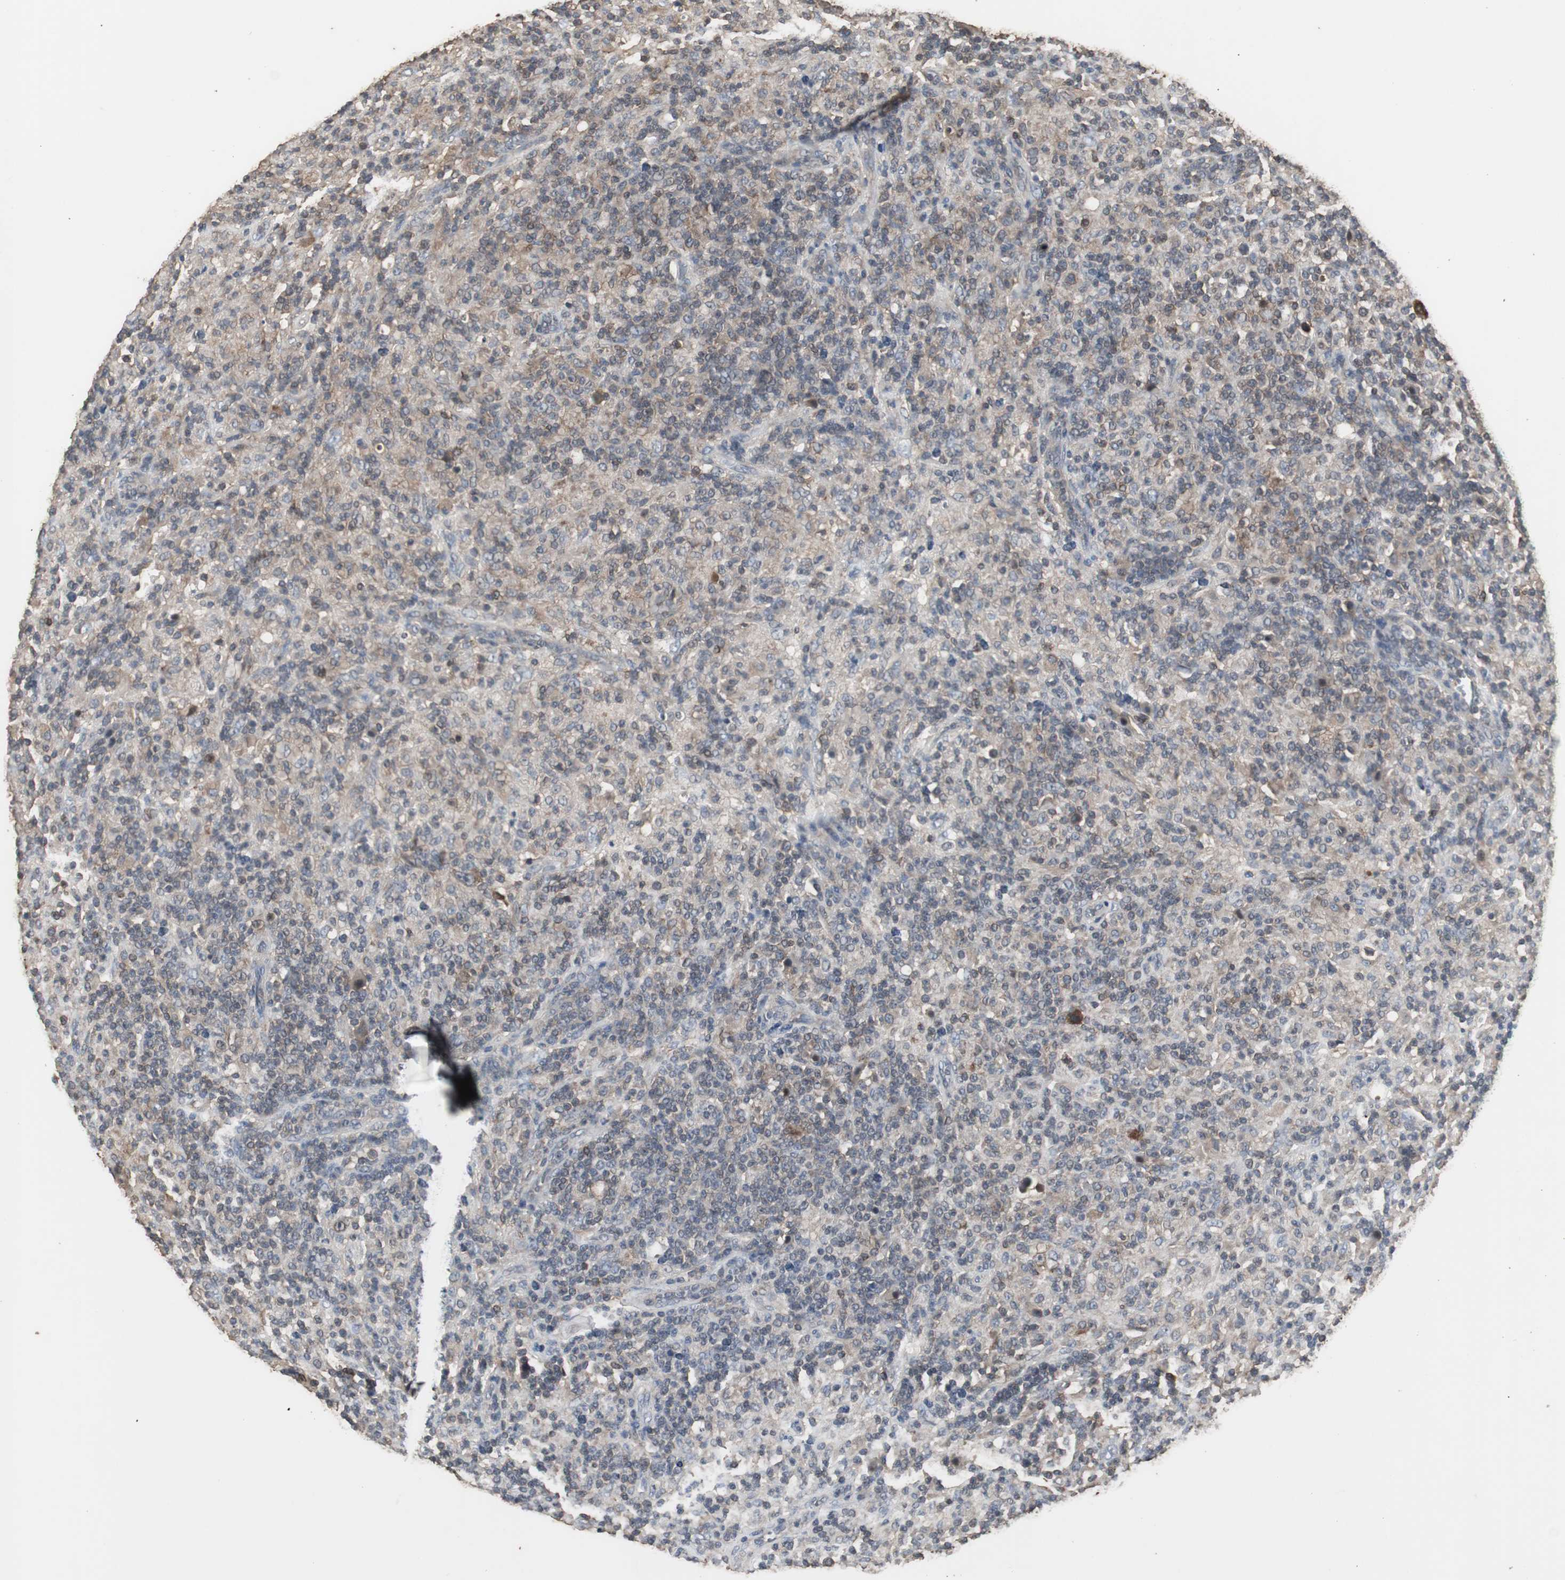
{"staining": {"intensity": "strong", "quantity": ">75%", "location": "cytoplasmic/membranous"}, "tissue": "lymphoma", "cell_type": "Tumor cells", "image_type": "cancer", "snomed": [{"axis": "morphology", "description": "Hodgkin's disease, NOS"}, {"axis": "topography", "description": "Lymph node"}], "caption": "Immunohistochemical staining of human Hodgkin's disease shows high levels of strong cytoplasmic/membranous protein staining in about >75% of tumor cells. The staining was performed using DAB, with brown indicating positive protein expression. Nuclei are stained blue with hematoxylin.", "gene": "HPRT1", "patient": {"sex": "male", "age": 70}}